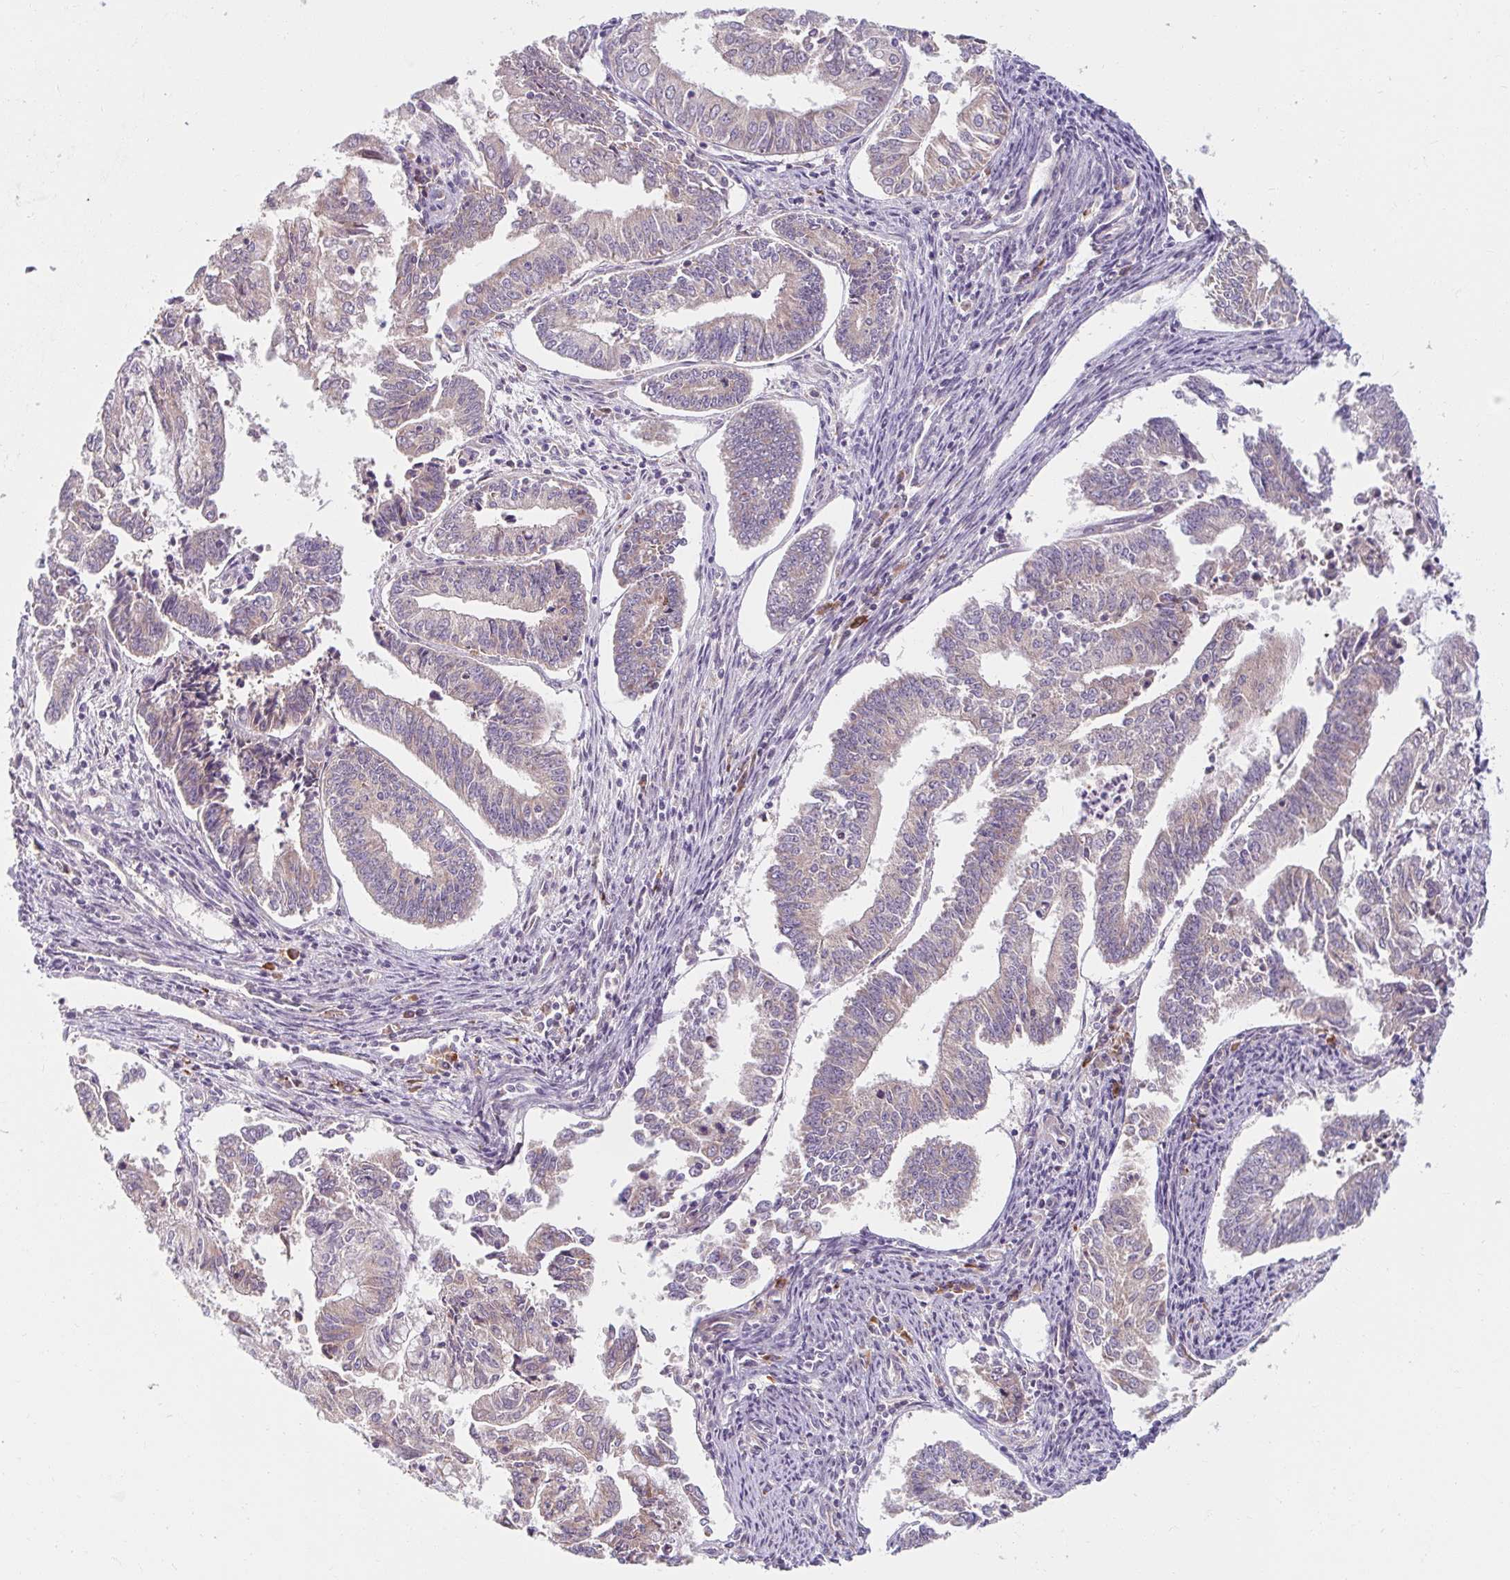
{"staining": {"intensity": "weak", "quantity": "<25%", "location": "cytoplasmic/membranous"}, "tissue": "endometrial cancer", "cell_type": "Tumor cells", "image_type": "cancer", "snomed": [{"axis": "morphology", "description": "Adenocarcinoma, NOS"}, {"axis": "topography", "description": "Endometrium"}], "caption": "This is an IHC micrograph of human endometrial cancer (adenocarcinoma). There is no positivity in tumor cells.", "gene": "SKP2", "patient": {"sex": "female", "age": 61}}